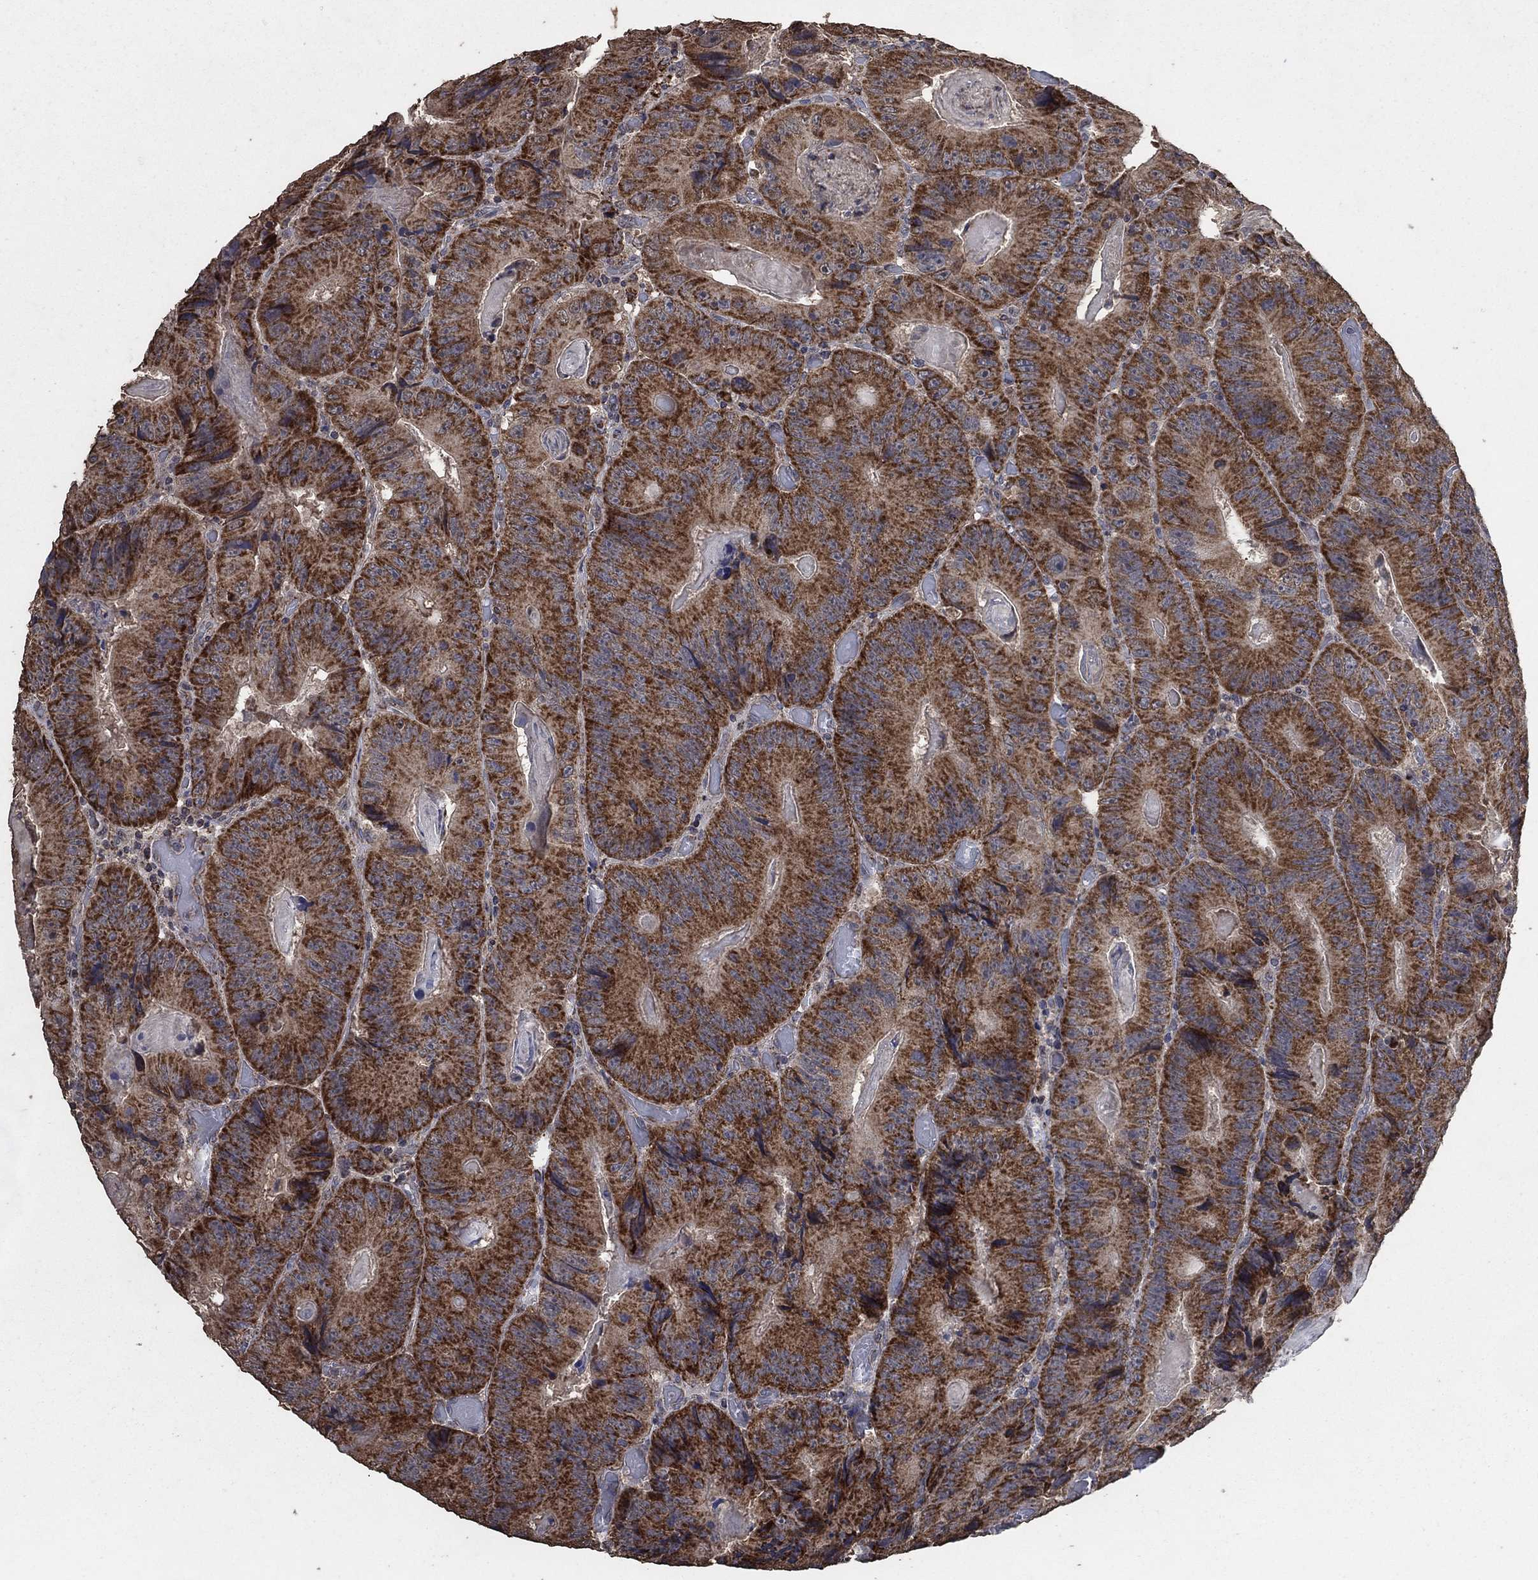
{"staining": {"intensity": "strong", "quantity": ">75%", "location": "cytoplasmic/membranous"}, "tissue": "colorectal cancer", "cell_type": "Tumor cells", "image_type": "cancer", "snomed": [{"axis": "morphology", "description": "Adenocarcinoma, NOS"}, {"axis": "topography", "description": "Colon"}], "caption": "Immunohistochemical staining of human adenocarcinoma (colorectal) reveals high levels of strong cytoplasmic/membranous protein staining in approximately >75% of tumor cells.", "gene": "MRPS24", "patient": {"sex": "female", "age": 86}}